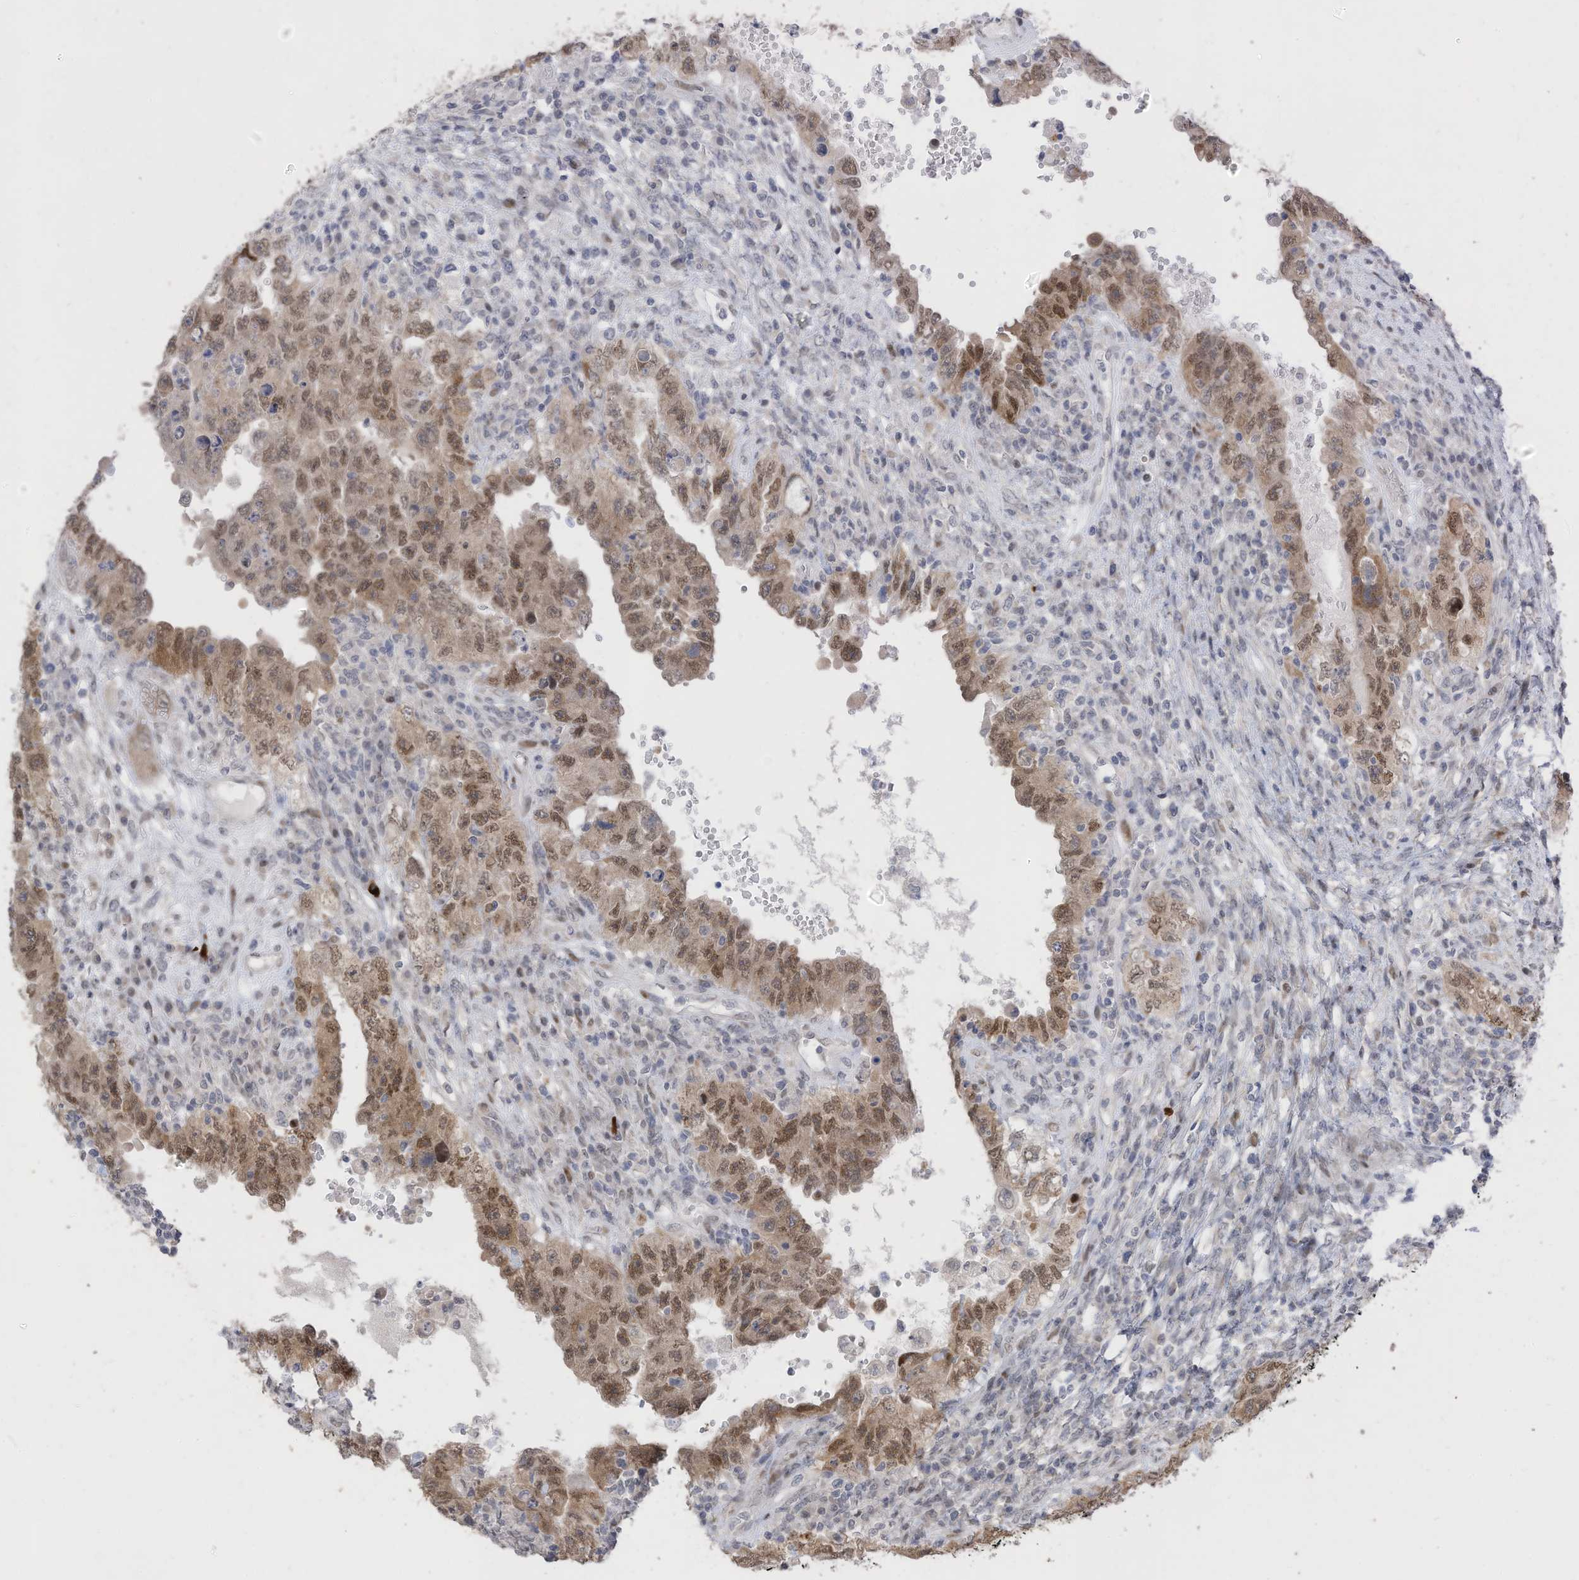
{"staining": {"intensity": "moderate", "quantity": ">75%", "location": "nuclear"}, "tissue": "testis cancer", "cell_type": "Tumor cells", "image_type": "cancer", "snomed": [{"axis": "morphology", "description": "Carcinoma, Embryonal, NOS"}, {"axis": "topography", "description": "Testis"}], "caption": "The photomicrograph exhibits a brown stain indicating the presence of a protein in the nuclear of tumor cells in testis embryonal carcinoma.", "gene": "RABL3", "patient": {"sex": "male", "age": 26}}